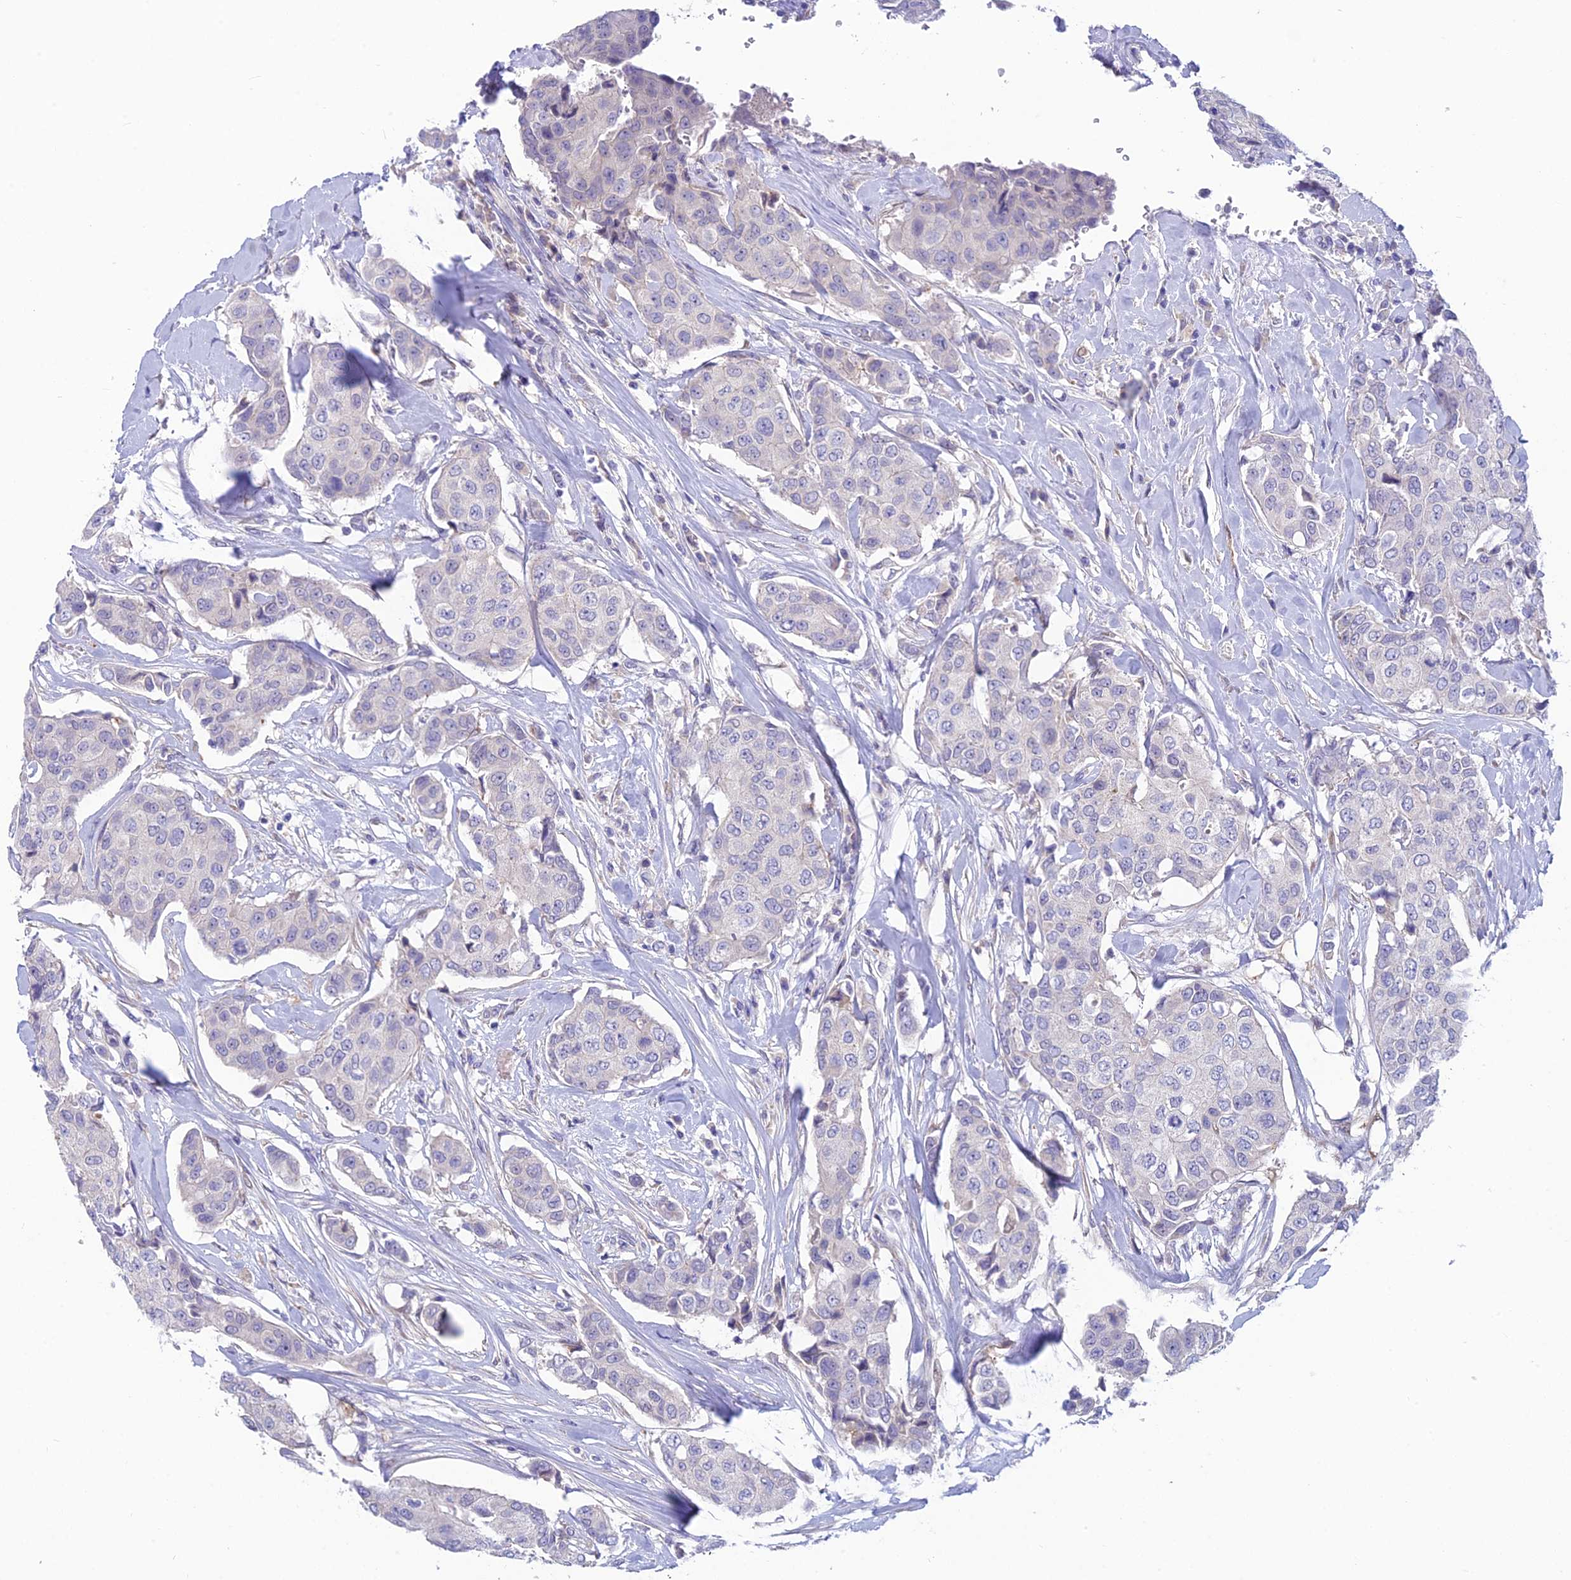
{"staining": {"intensity": "negative", "quantity": "none", "location": "none"}, "tissue": "breast cancer", "cell_type": "Tumor cells", "image_type": "cancer", "snomed": [{"axis": "morphology", "description": "Duct carcinoma"}, {"axis": "topography", "description": "Breast"}], "caption": "Human breast cancer (infiltrating ductal carcinoma) stained for a protein using IHC reveals no staining in tumor cells.", "gene": "XPO7", "patient": {"sex": "female", "age": 80}}